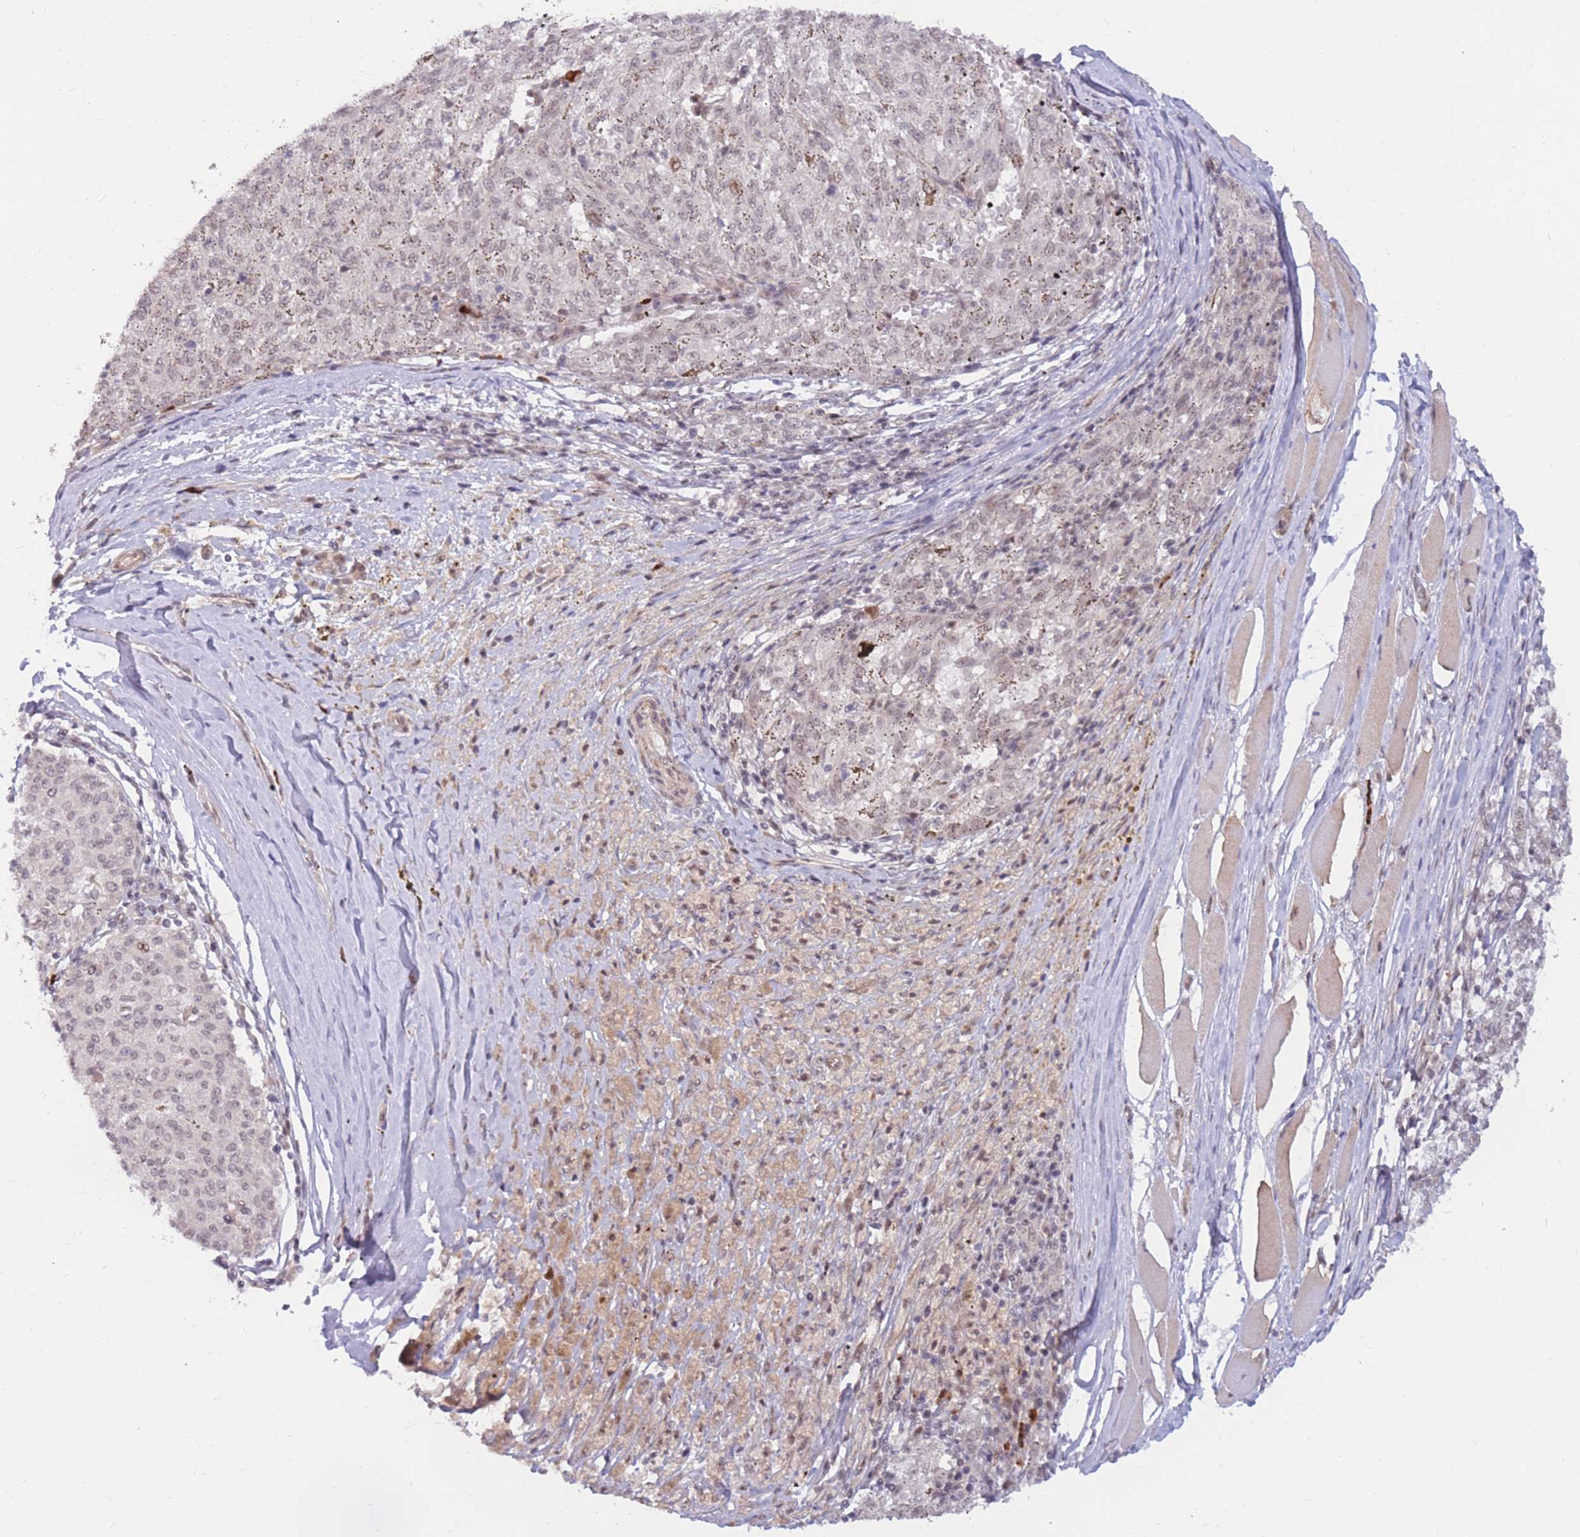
{"staining": {"intensity": "weak", "quantity": "25%-75%", "location": "nuclear"}, "tissue": "melanoma", "cell_type": "Tumor cells", "image_type": "cancer", "snomed": [{"axis": "morphology", "description": "Malignant melanoma, NOS"}, {"axis": "topography", "description": "Skin"}], "caption": "An image of melanoma stained for a protein exhibits weak nuclear brown staining in tumor cells.", "gene": "ERICH6B", "patient": {"sex": "female", "age": 72}}